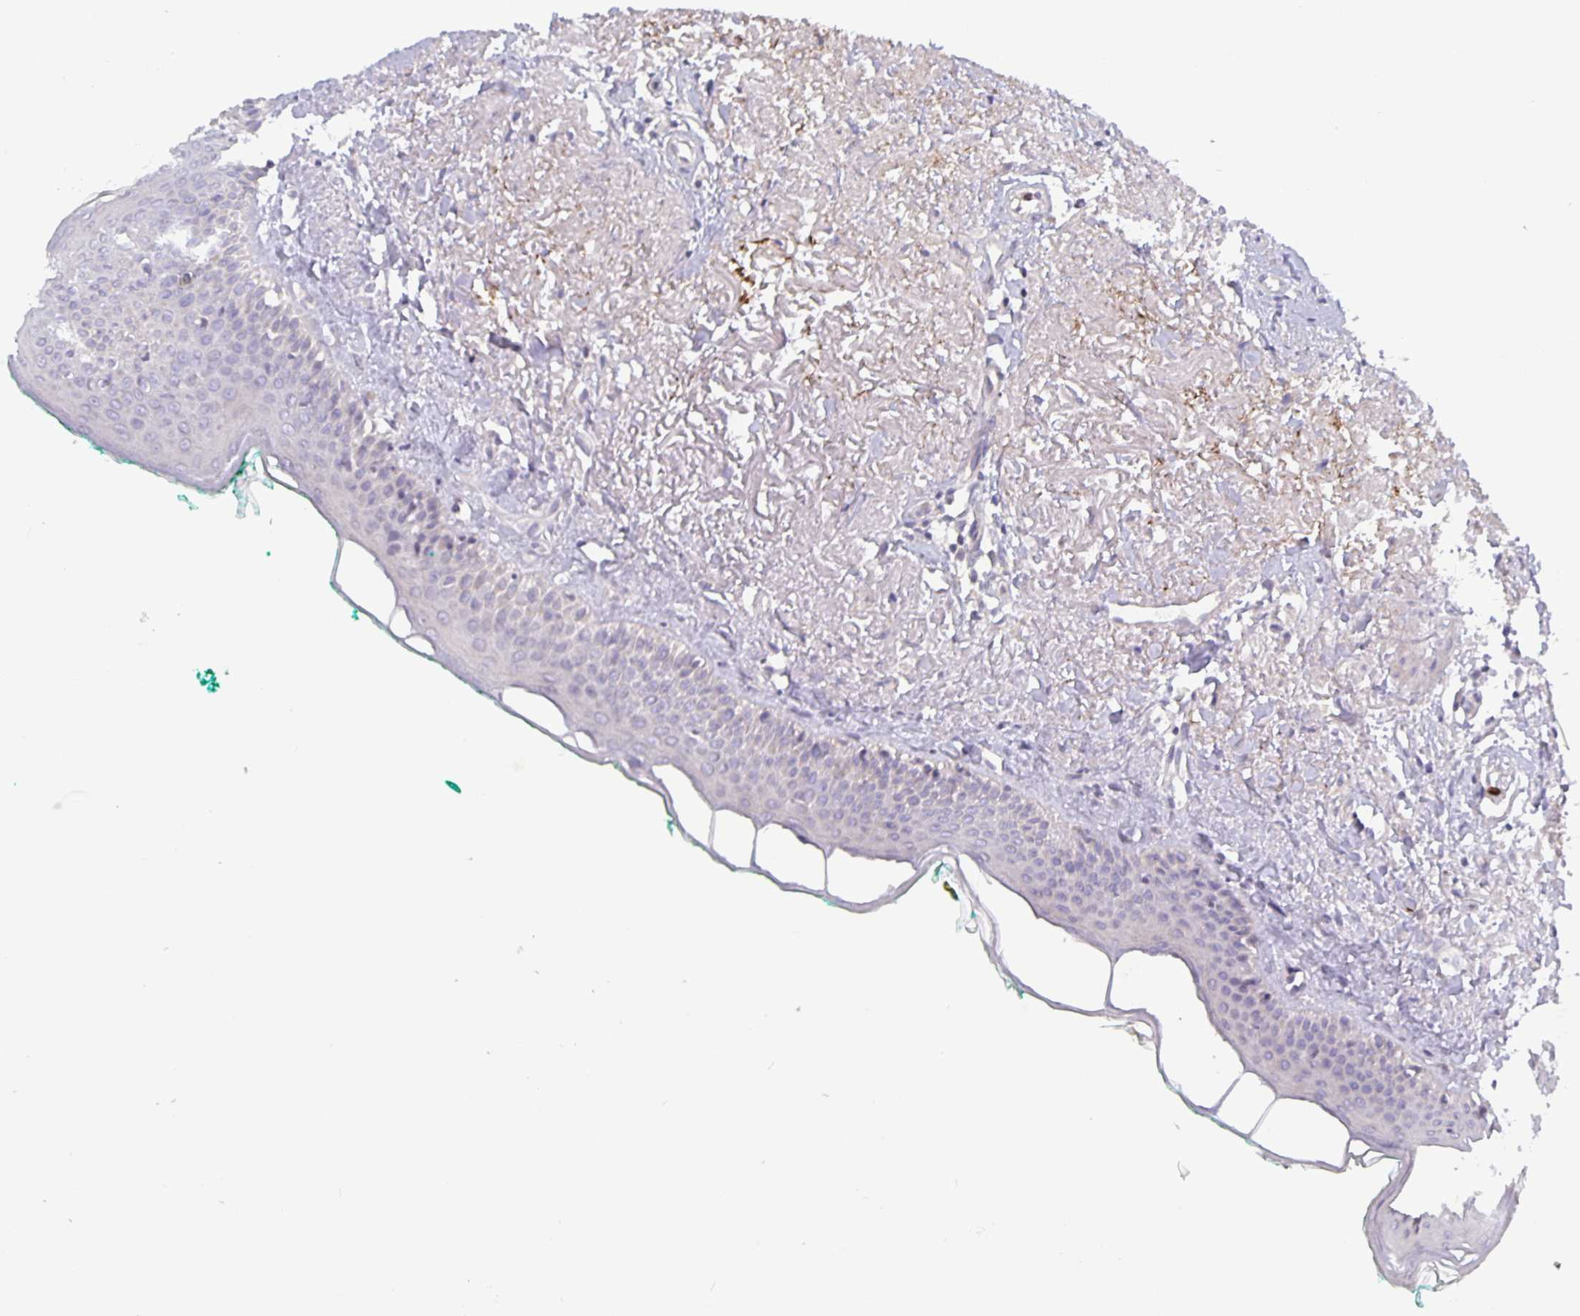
{"staining": {"intensity": "negative", "quantity": "none", "location": "none"}, "tissue": "oral mucosa", "cell_type": "Squamous epithelial cells", "image_type": "normal", "snomed": [{"axis": "morphology", "description": "Normal tissue, NOS"}, {"axis": "topography", "description": "Oral tissue"}], "caption": "Protein analysis of unremarkable oral mucosa shows no significant expression in squamous epithelial cells. (DAB immunohistochemistry (IHC) with hematoxylin counter stain).", "gene": "GDF15", "patient": {"sex": "female", "age": 70}}